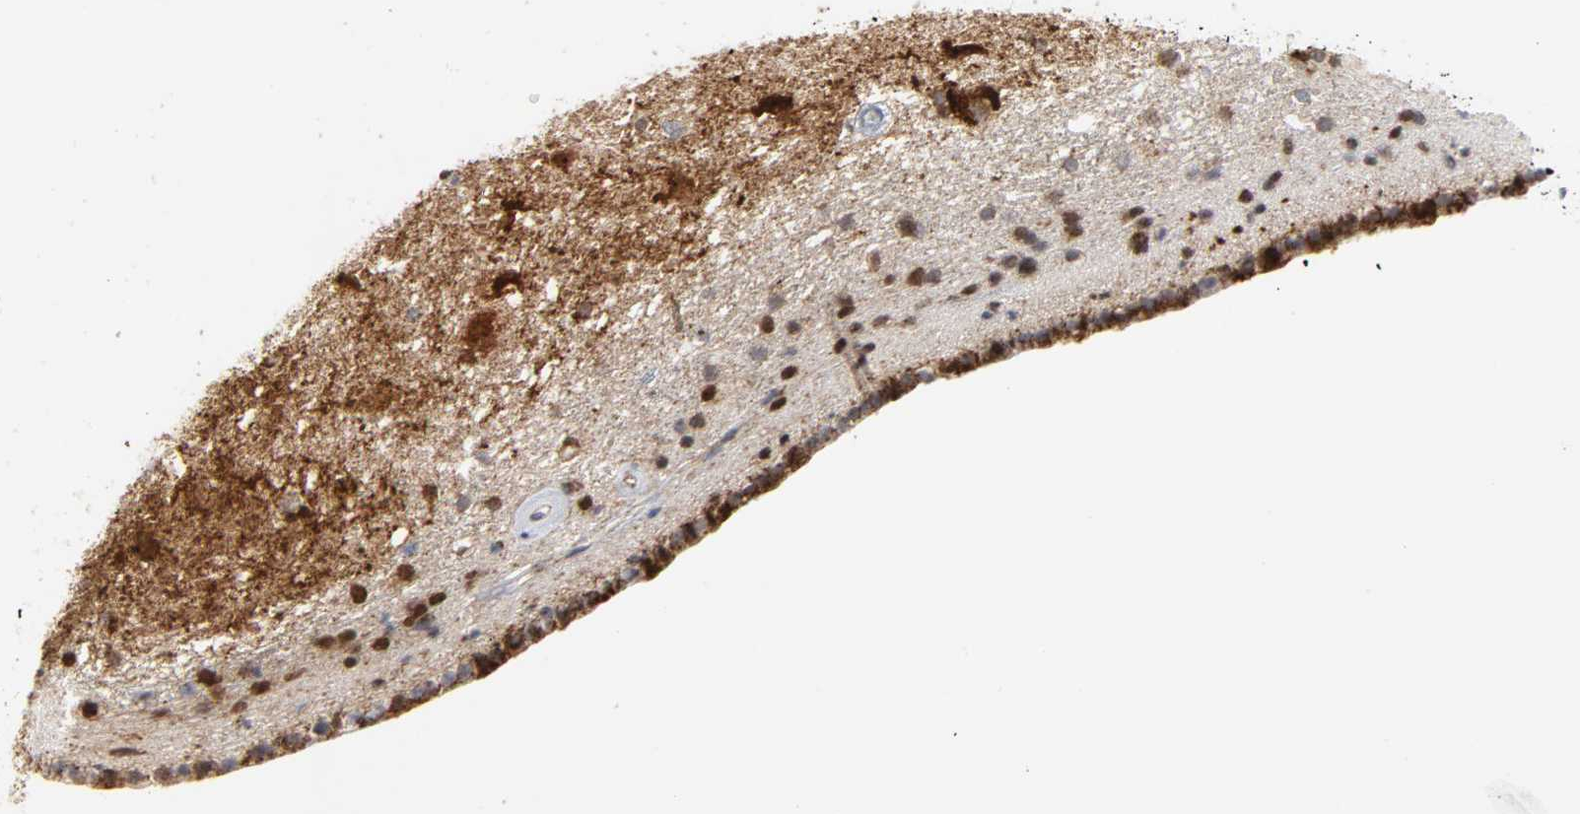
{"staining": {"intensity": "moderate", "quantity": "25%-75%", "location": "cytoplasmic/membranous"}, "tissue": "caudate", "cell_type": "Glial cells", "image_type": "normal", "snomed": [{"axis": "morphology", "description": "Normal tissue, NOS"}, {"axis": "topography", "description": "Lateral ventricle wall"}], "caption": "A high-resolution photomicrograph shows immunohistochemistry staining of benign caudate, which reveals moderate cytoplasmic/membranous expression in approximately 25%-75% of glial cells.", "gene": "CYCS", "patient": {"sex": "female", "age": 19}}